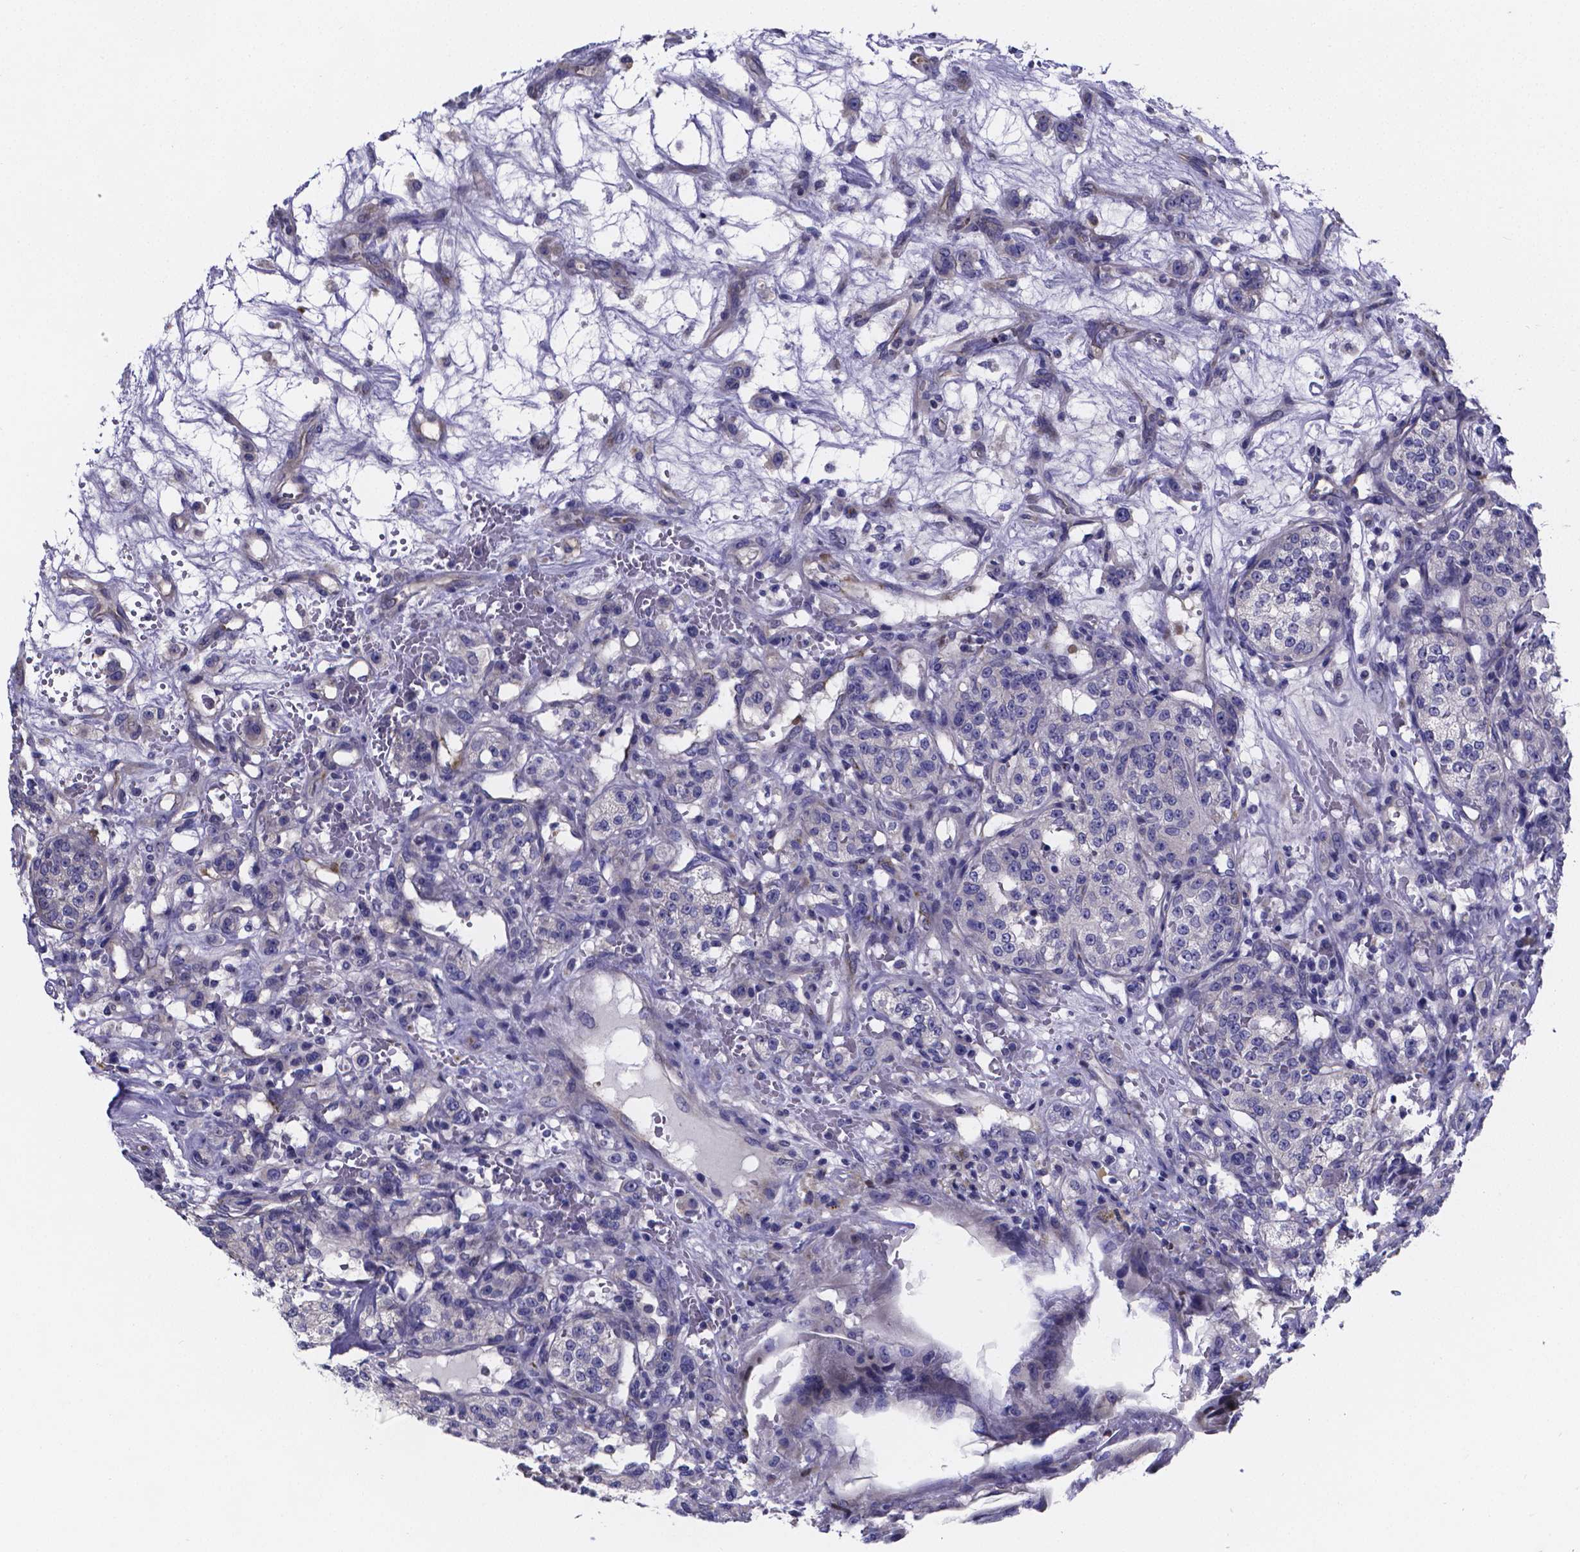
{"staining": {"intensity": "negative", "quantity": "none", "location": "none"}, "tissue": "renal cancer", "cell_type": "Tumor cells", "image_type": "cancer", "snomed": [{"axis": "morphology", "description": "Adenocarcinoma, NOS"}, {"axis": "topography", "description": "Kidney"}], "caption": "Tumor cells are negative for brown protein staining in adenocarcinoma (renal).", "gene": "SFRP4", "patient": {"sex": "female", "age": 63}}